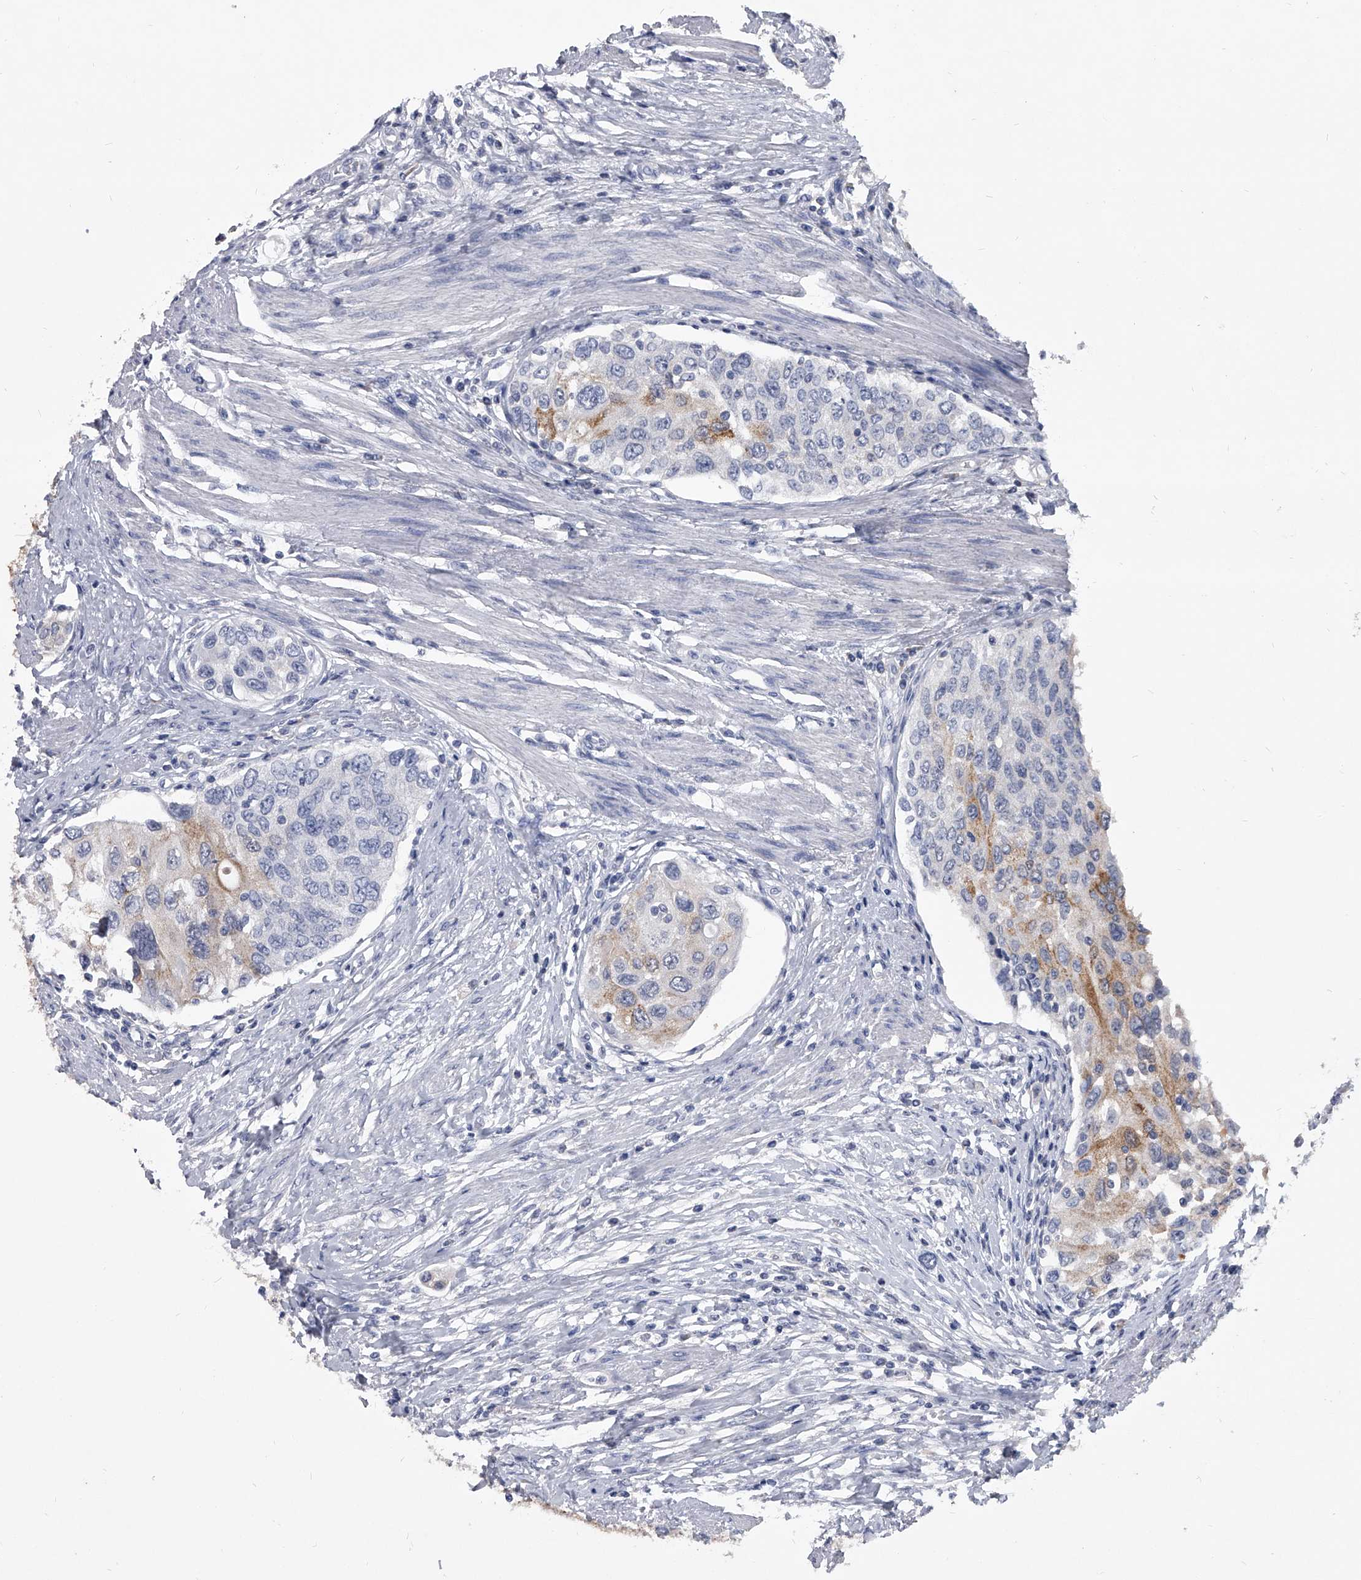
{"staining": {"intensity": "moderate", "quantity": "<25%", "location": "cytoplasmic/membranous"}, "tissue": "urothelial cancer", "cell_type": "Tumor cells", "image_type": "cancer", "snomed": [{"axis": "morphology", "description": "Urothelial carcinoma, High grade"}, {"axis": "topography", "description": "Urinary bladder"}], "caption": "The image demonstrates a brown stain indicating the presence of a protein in the cytoplasmic/membranous of tumor cells in high-grade urothelial carcinoma.", "gene": "BCAS1", "patient": {"sex": "female", "age": 56}}